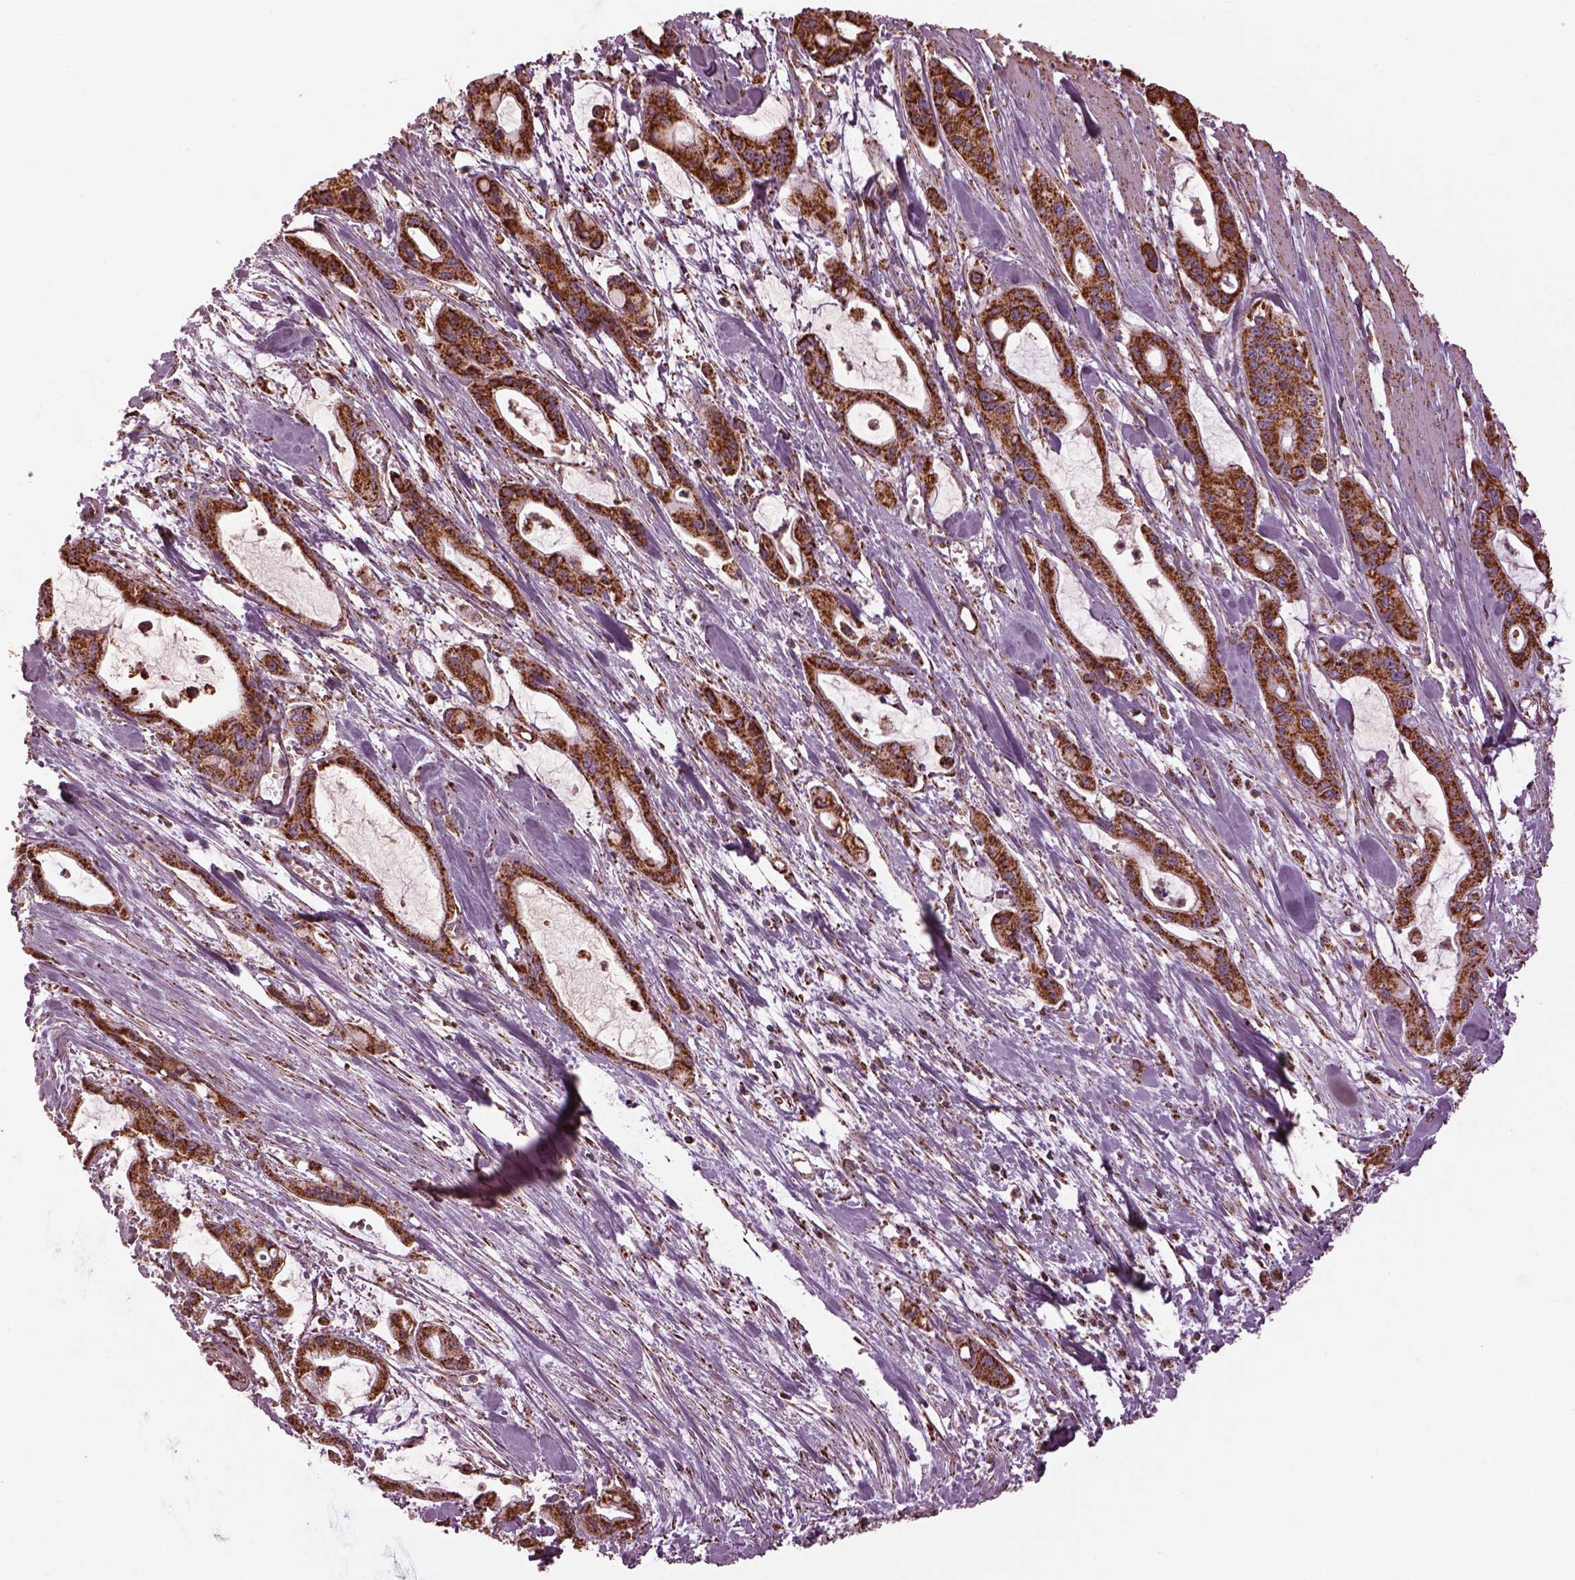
{"staining": {"intensity": "moderate", "quantity": "25%-75%", "location": "cytoplasmic/membranous"}, "tissue": "pancreatic cancer", "cell_type": "Tumor cells", "image_type": "cancer", "snomed": [{"axis": "morphology", "description": "Adenocarcinoma, NOS"}, {"axis": "topography", "description": "Pancreas"}], "caption": "Pancreatic adenocarcinoma was stained to show a protein in brown. There is medium levels of moderate cytoplasmic/membranous expression in approximately 25%-75% of tumor cells.", "gene": "TMEM254", "patient": {"sex": "male", "age": 48}}